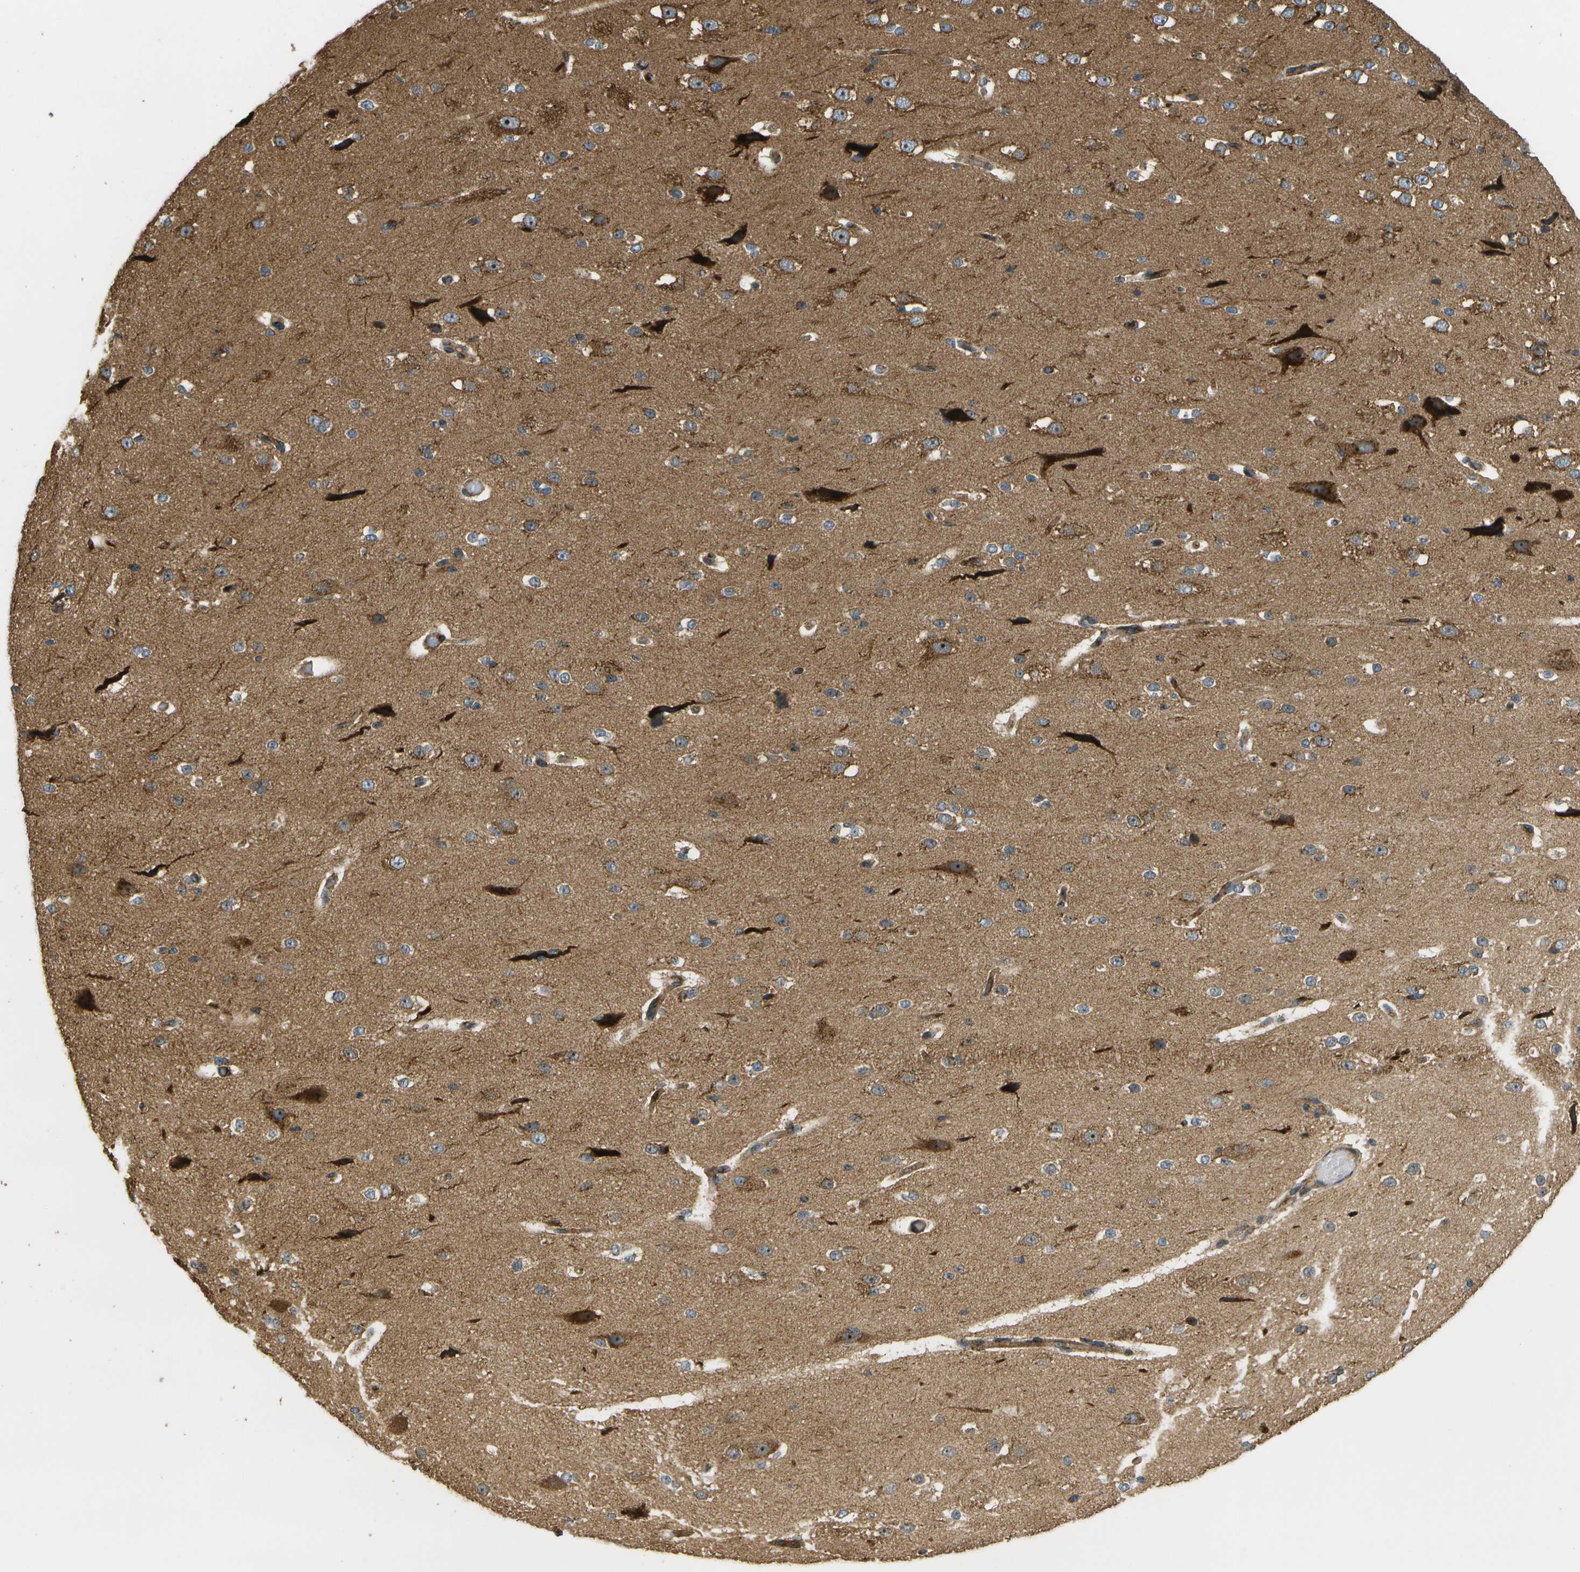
{"staining": {"intensity": "negative", "quantity": "none", "location": "none"}, "tissue": "cerebral cortex", "cell_type": "Endothelial cells", "image_type": "normal", "snomed": [{"axis": "morphology", "description": "Normal tissue, NOS"}, {"axis": "morphology", "description": "Developmental malformation"}, {"axis": "topography", "description": "Cerebral cortex"}], "caption": "IHC image of benign cerebral cortex stained for a protein (brown), which reveals no positivity in endothelial cells.", "gene": "LRP12", "patient": {"sex": "female", "age": 30}}